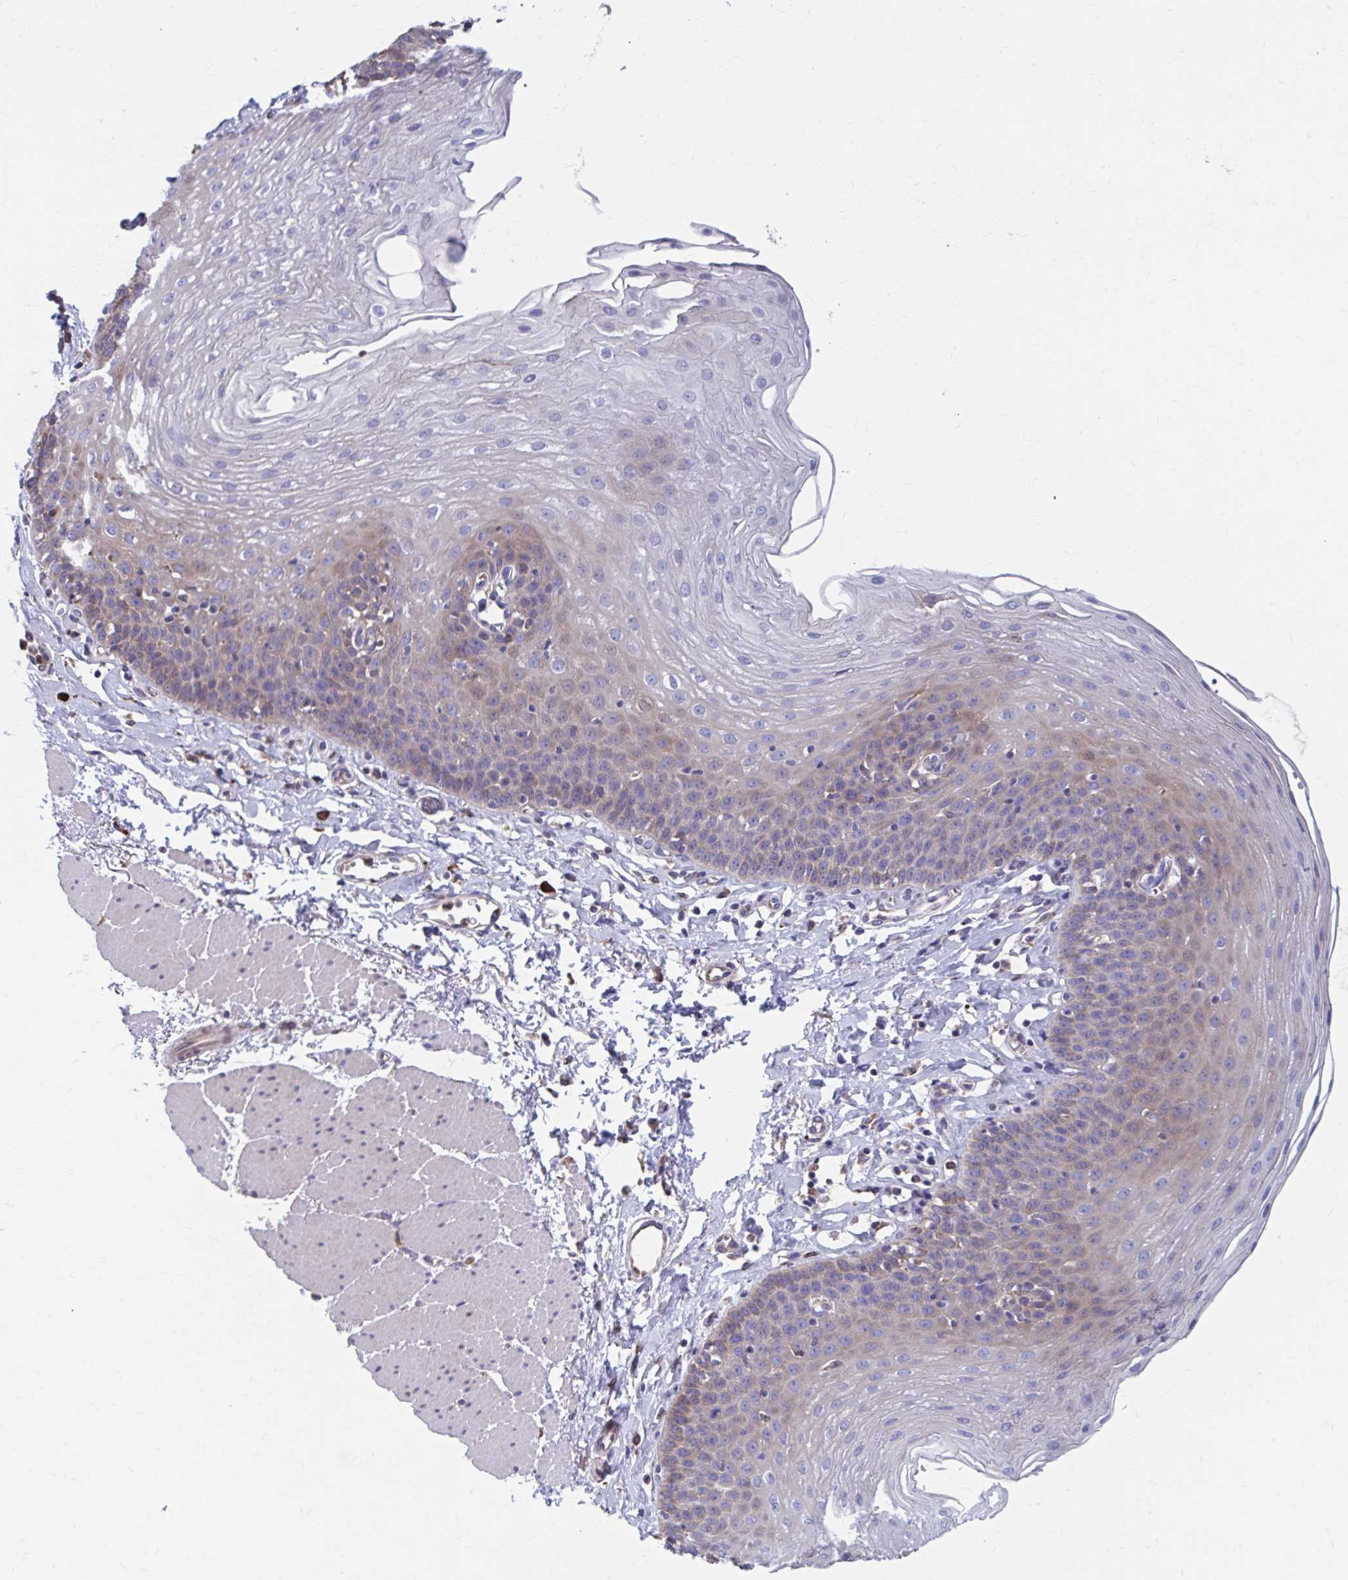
{"staining": {"intensity": "negative", "quantity": "none", "location": "none"}, "tissue": "esophagus", "cell_type": "Squamous epithelial cells", "image_type": "normal", "snomed": [{"axis": "morphology", "description": "Normal tissue, NOS"}, {"axis": "topography", "description": "Esophagus"}], "caption": "The photomicrograph reveals no significant positivity in squamous epithelial cells of esophagus.", "gene": "FKBP2", "patient": {"sex": "female", "age": 81}}